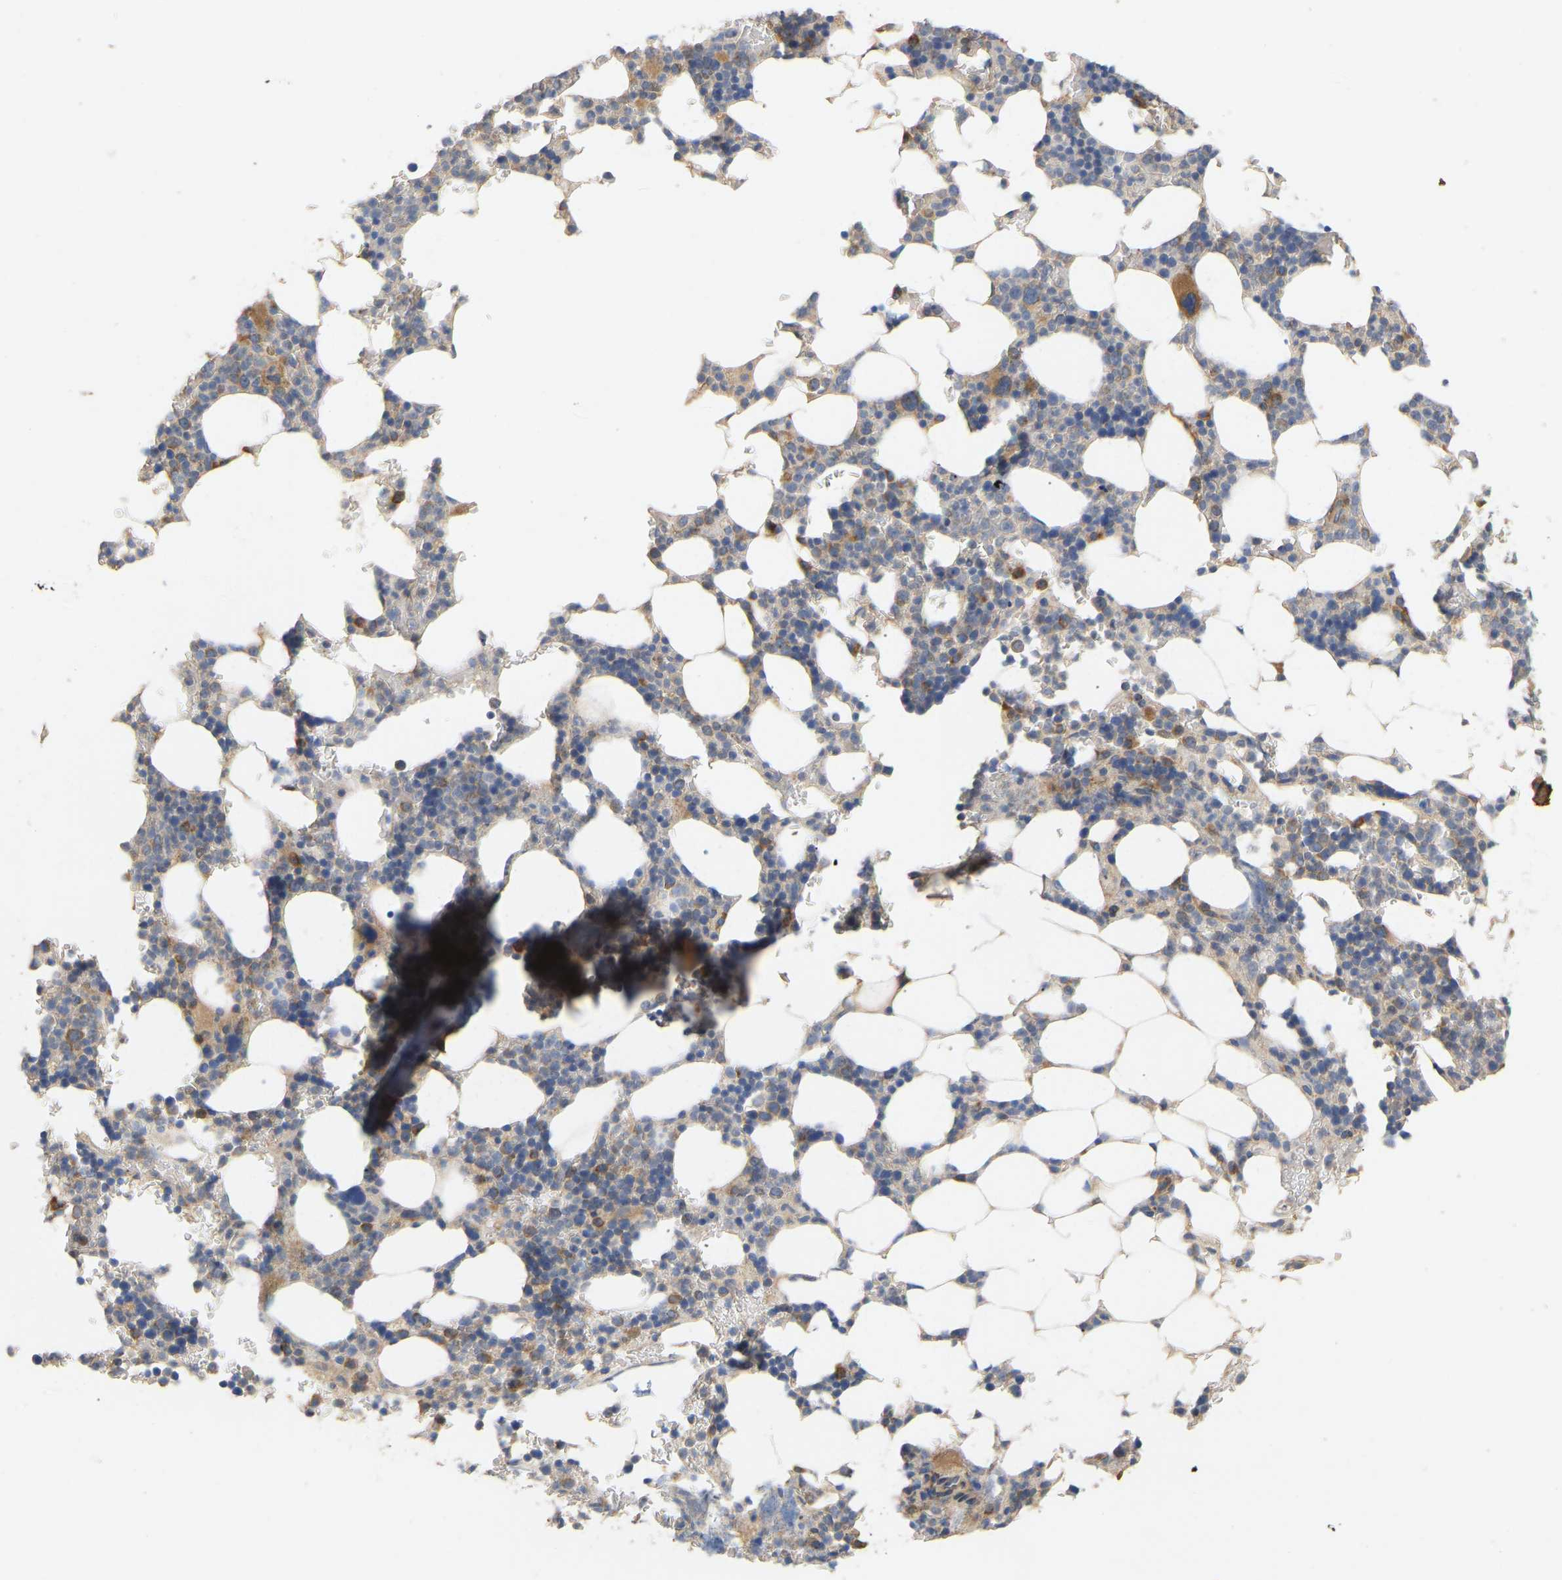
{"staining": {"intensity": "moderate", "quantity": "25%-75%", "location": "cytoplasmic/membranous"}, "tissue": "bone marrow", "cell_type": "Hematopoietic cells", "image_type": "normal", "snomed": [{"axis": "morphology", "description": "Normal tissue, NOS"}, {"axis": "topography", "description": "Bone marrow"}], "caption": "High-magnification brightfield microscopy of normal bone marrow stained with DAB (3,3'-diaminobenzidine) (brown) and counterstained with hematoxylin (blue). hematopoietic cells exhibit moderate cytoplasmic/membranous staining is appreciated in about25%-75% of cells.", "gene": "HACD2", "patient": {"sex": "female", "age": 81}}